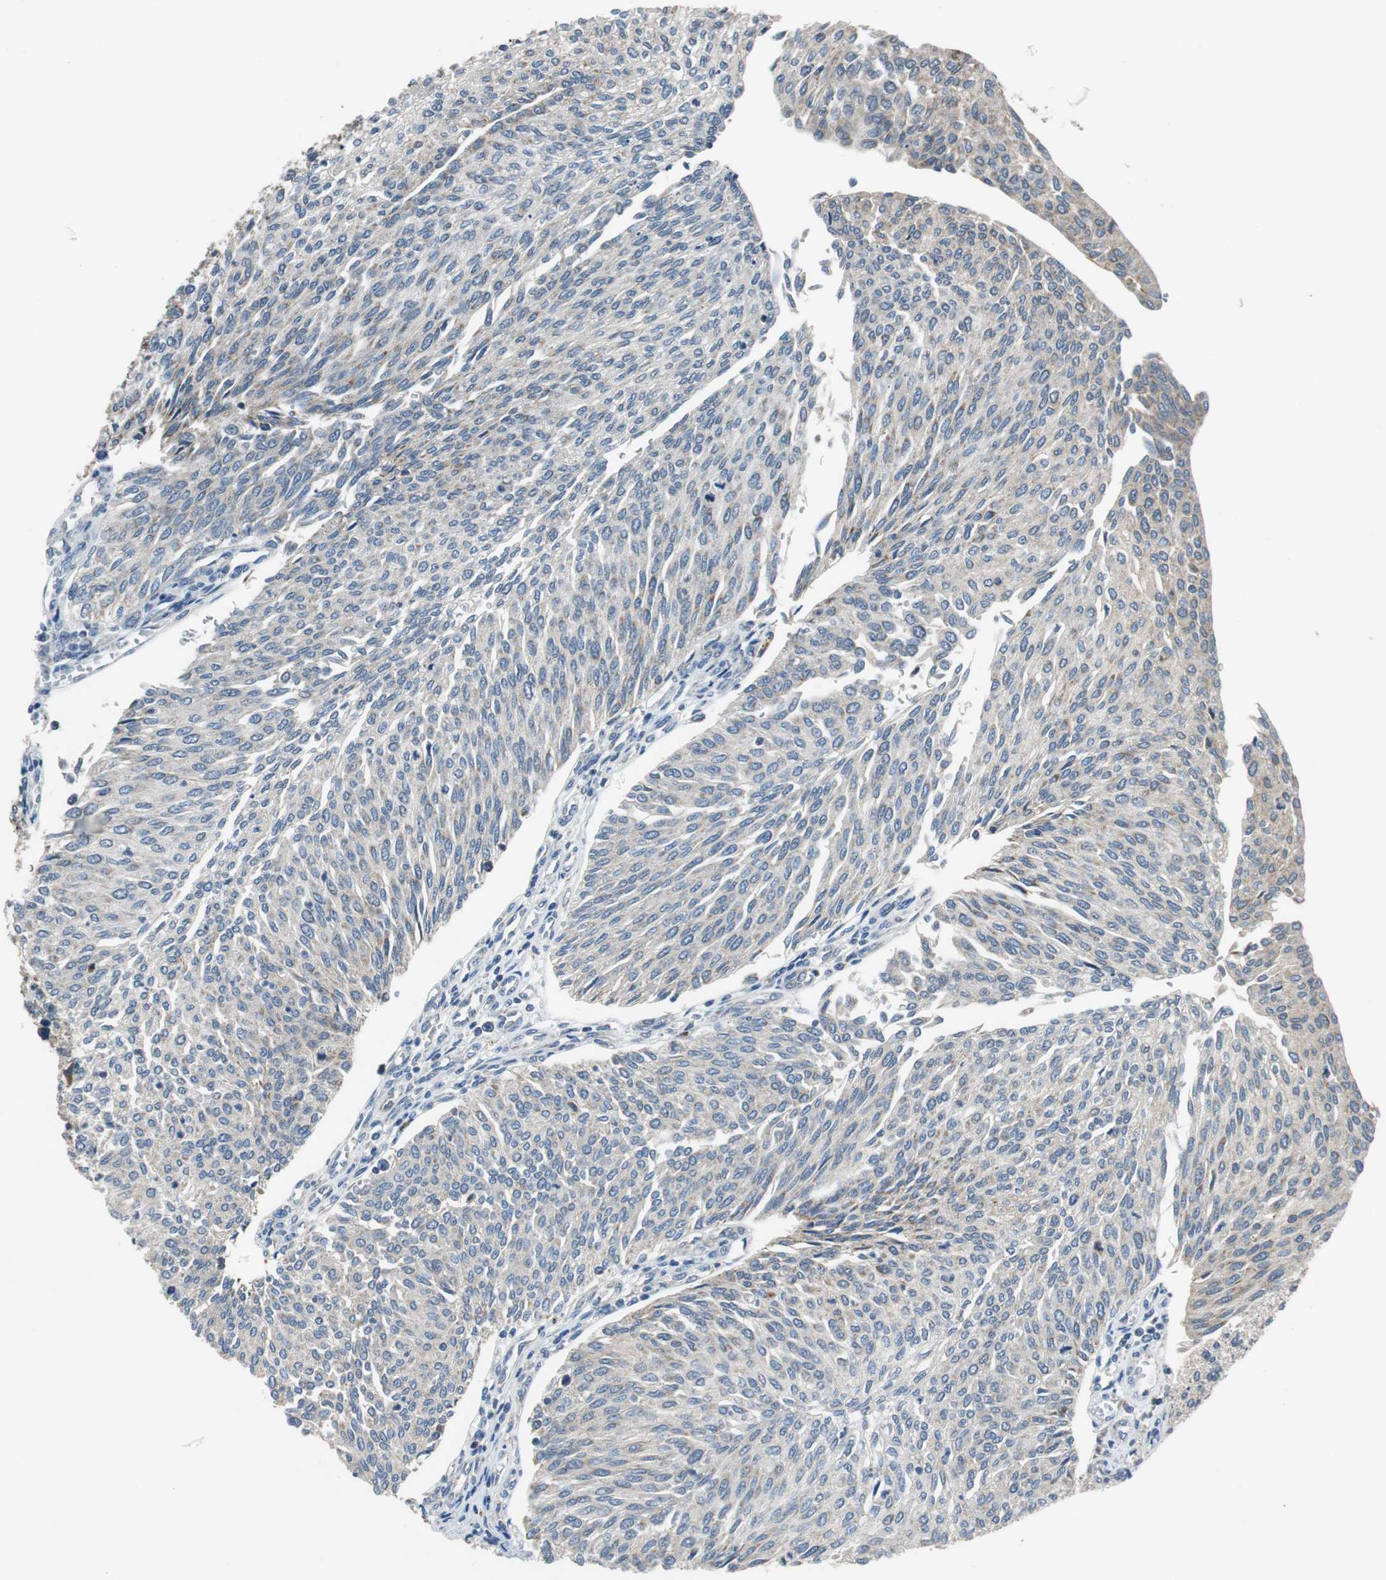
{"staining": {"intensity": "weak", "quantity": "<25%", "location": "cytoplasmic/membranous"}, "tissue": "urothelial cancer", "cell_type": "Tumor cells", "image_type": "cancer", "snomed": [{"axis": "morphology", "description": "Urothelial carcinoma, Low grade"}, {"axis": "topography", "description": "Urinary bladder"}], "caption": "Protein analysis of urothelial carcinoma (low-grade) displays no significant positivity in tumor cells. Brightfield microscopy of IHC stained with DAB (3,3'-diaminobenzidine) (brown) and hematoxylin (blue), captured at high magnification.", "gene": "NLGN1", "patient": {"sex": "female", "age": 79}}